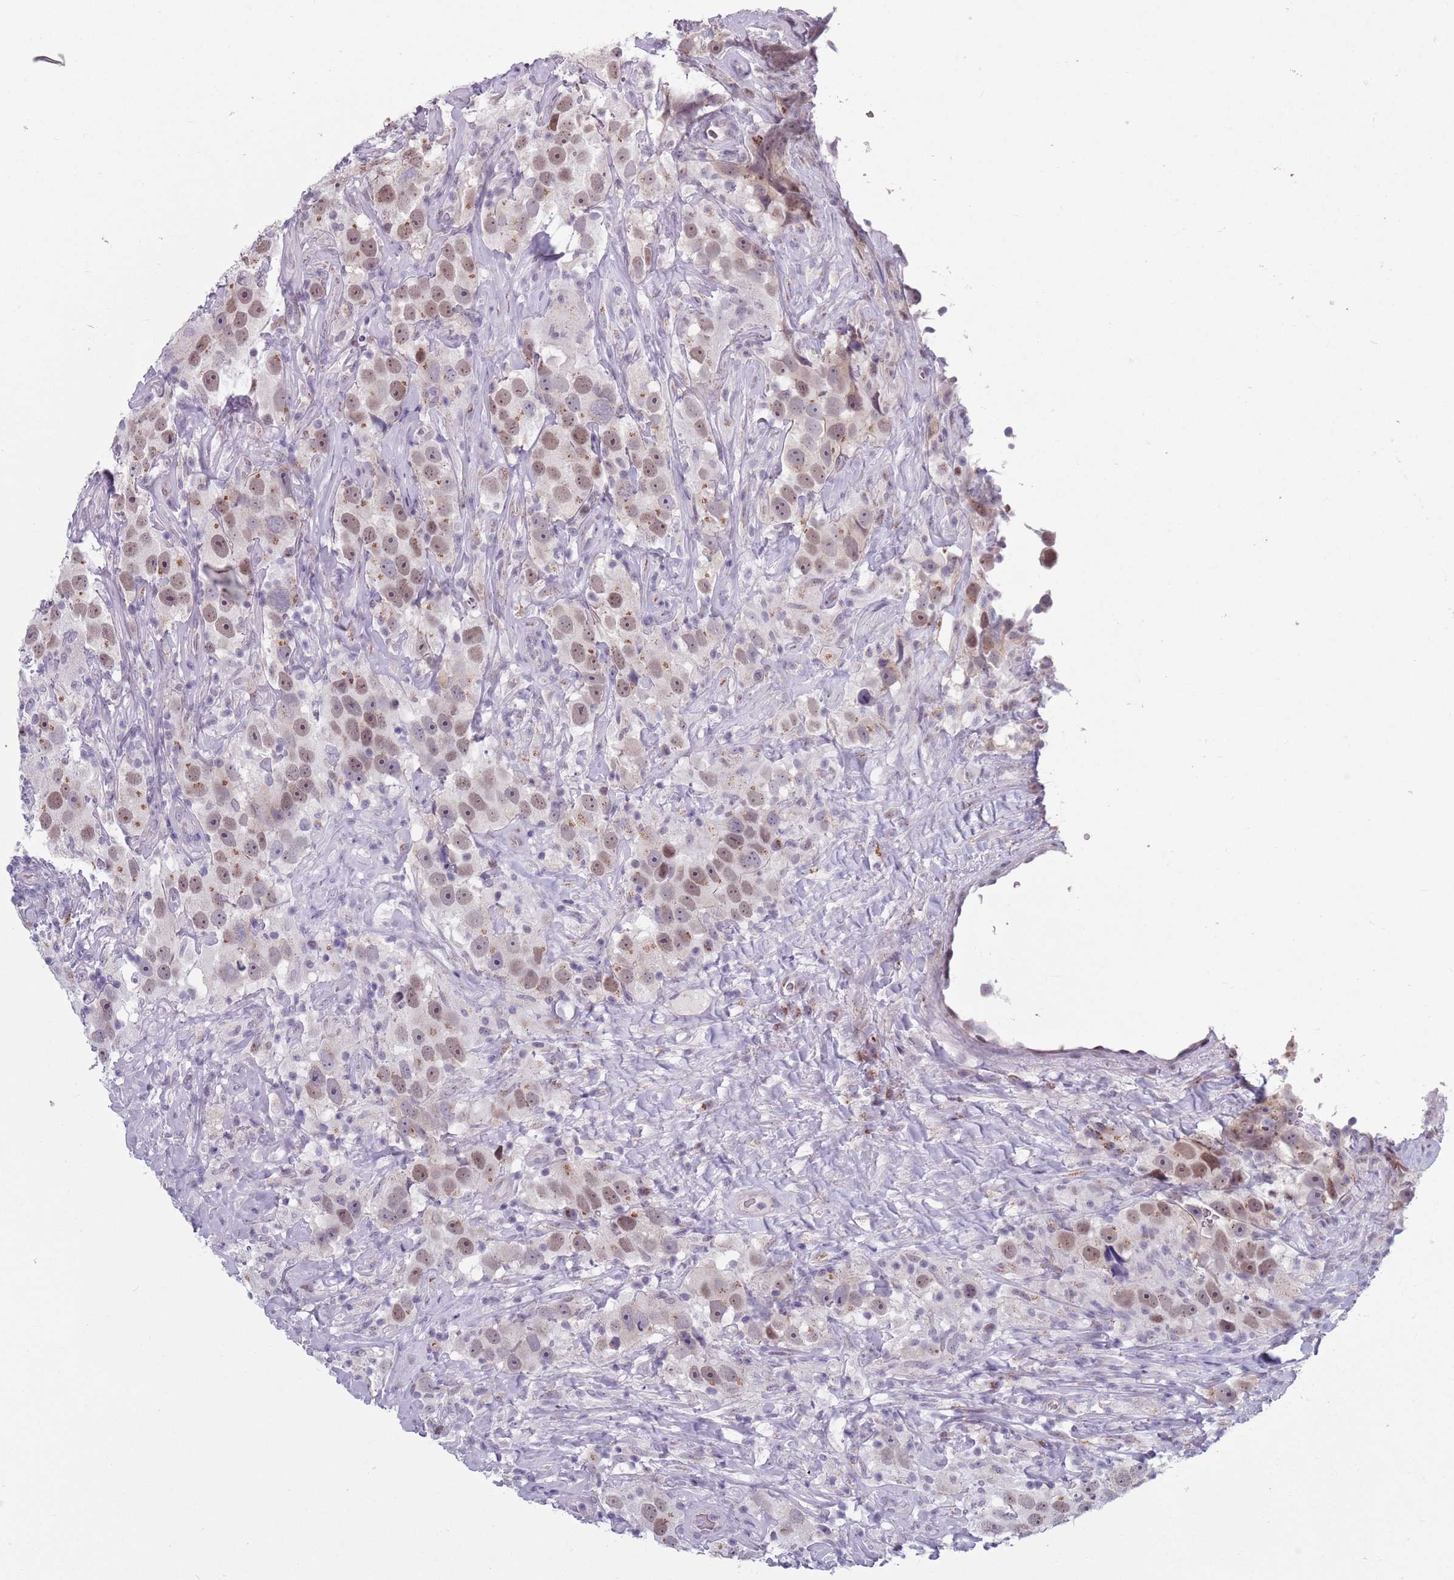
{"staining": {"intensity": "weak", "quantity": ">75%", "location": "nuclear"}, "tissue": "testis cancer", "cell_type": "Tumor cells", "image_type": "cancer", "snomed": [{"axis": "morphology", "description": "Seminoma, NOS"}, {"axis": "topography", "description": "Testis"}], "caption": "A histopathology image showing weak nuclear positivity in about >75% of tumor cells in testis cancer, as visualized by brown immunohistochemical staining.", "gene": "ZKSCAN2", "patient": {"sex": "male", "age": 49}}